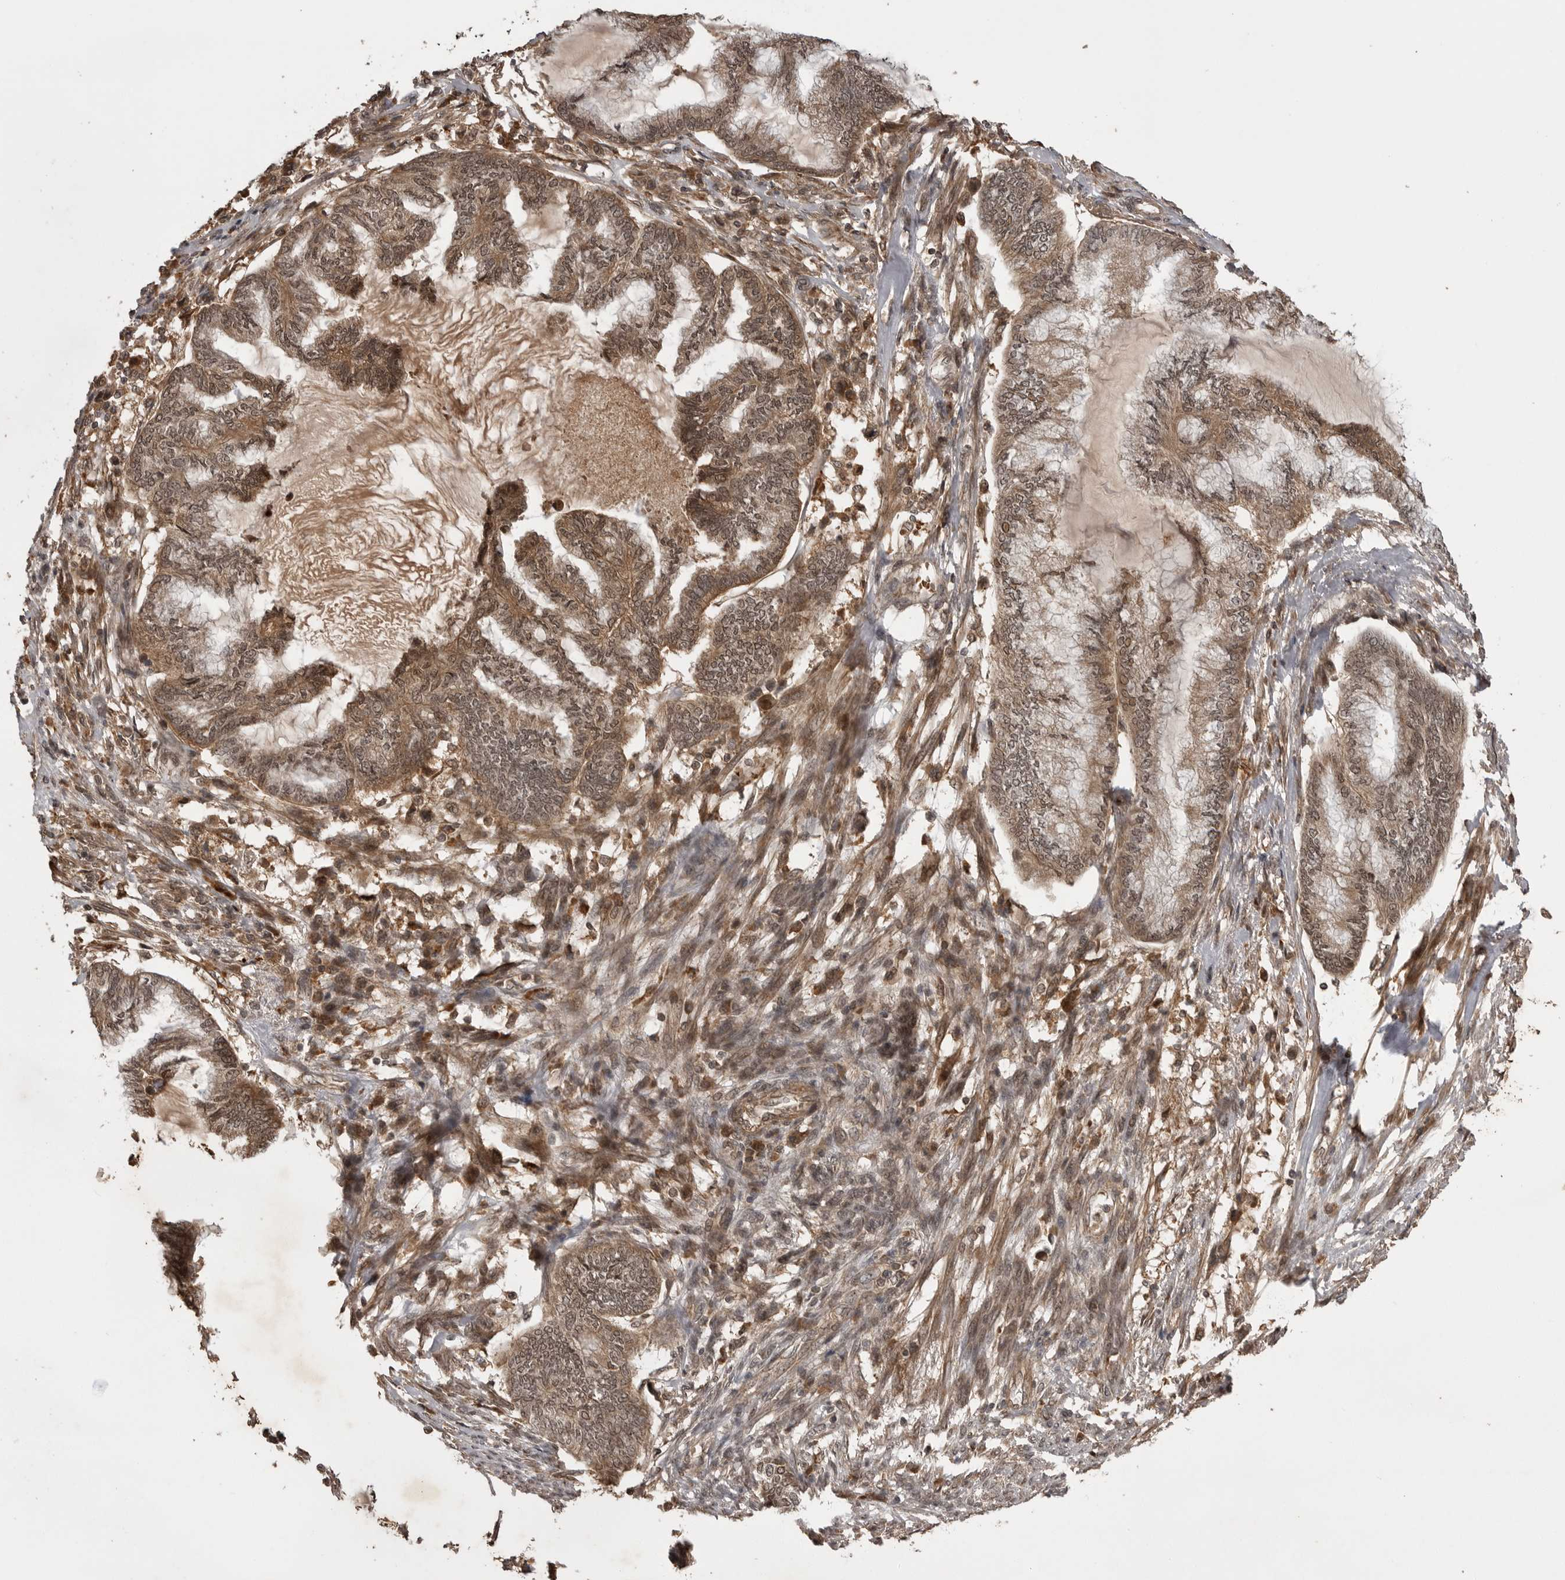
{"staining": {"intensity": "moderate", "quantity": ">75%", "location": "cytoplasmic/membranous,nuclear"}, "tissue": "endometrial cancer", "cell_type": "Tumor cells", "image_type": "cancer", "snomed": [{"axis": "morphology", "description": "Adenocarcinoma, NOS"}, {"axis": "topography", "description": "Endometrium"}], "caption": "DAB (3,3'-diaminobenzidine) immunohistochemical staining of human endometrial cancer (adenocarcinoma) displays moderate cytoplasmic/membranous and nuclear protein staining in approximately >75% of tumor cells.", "gene": "AKAP7", "patient": {"sex": "female", "age": 86}}